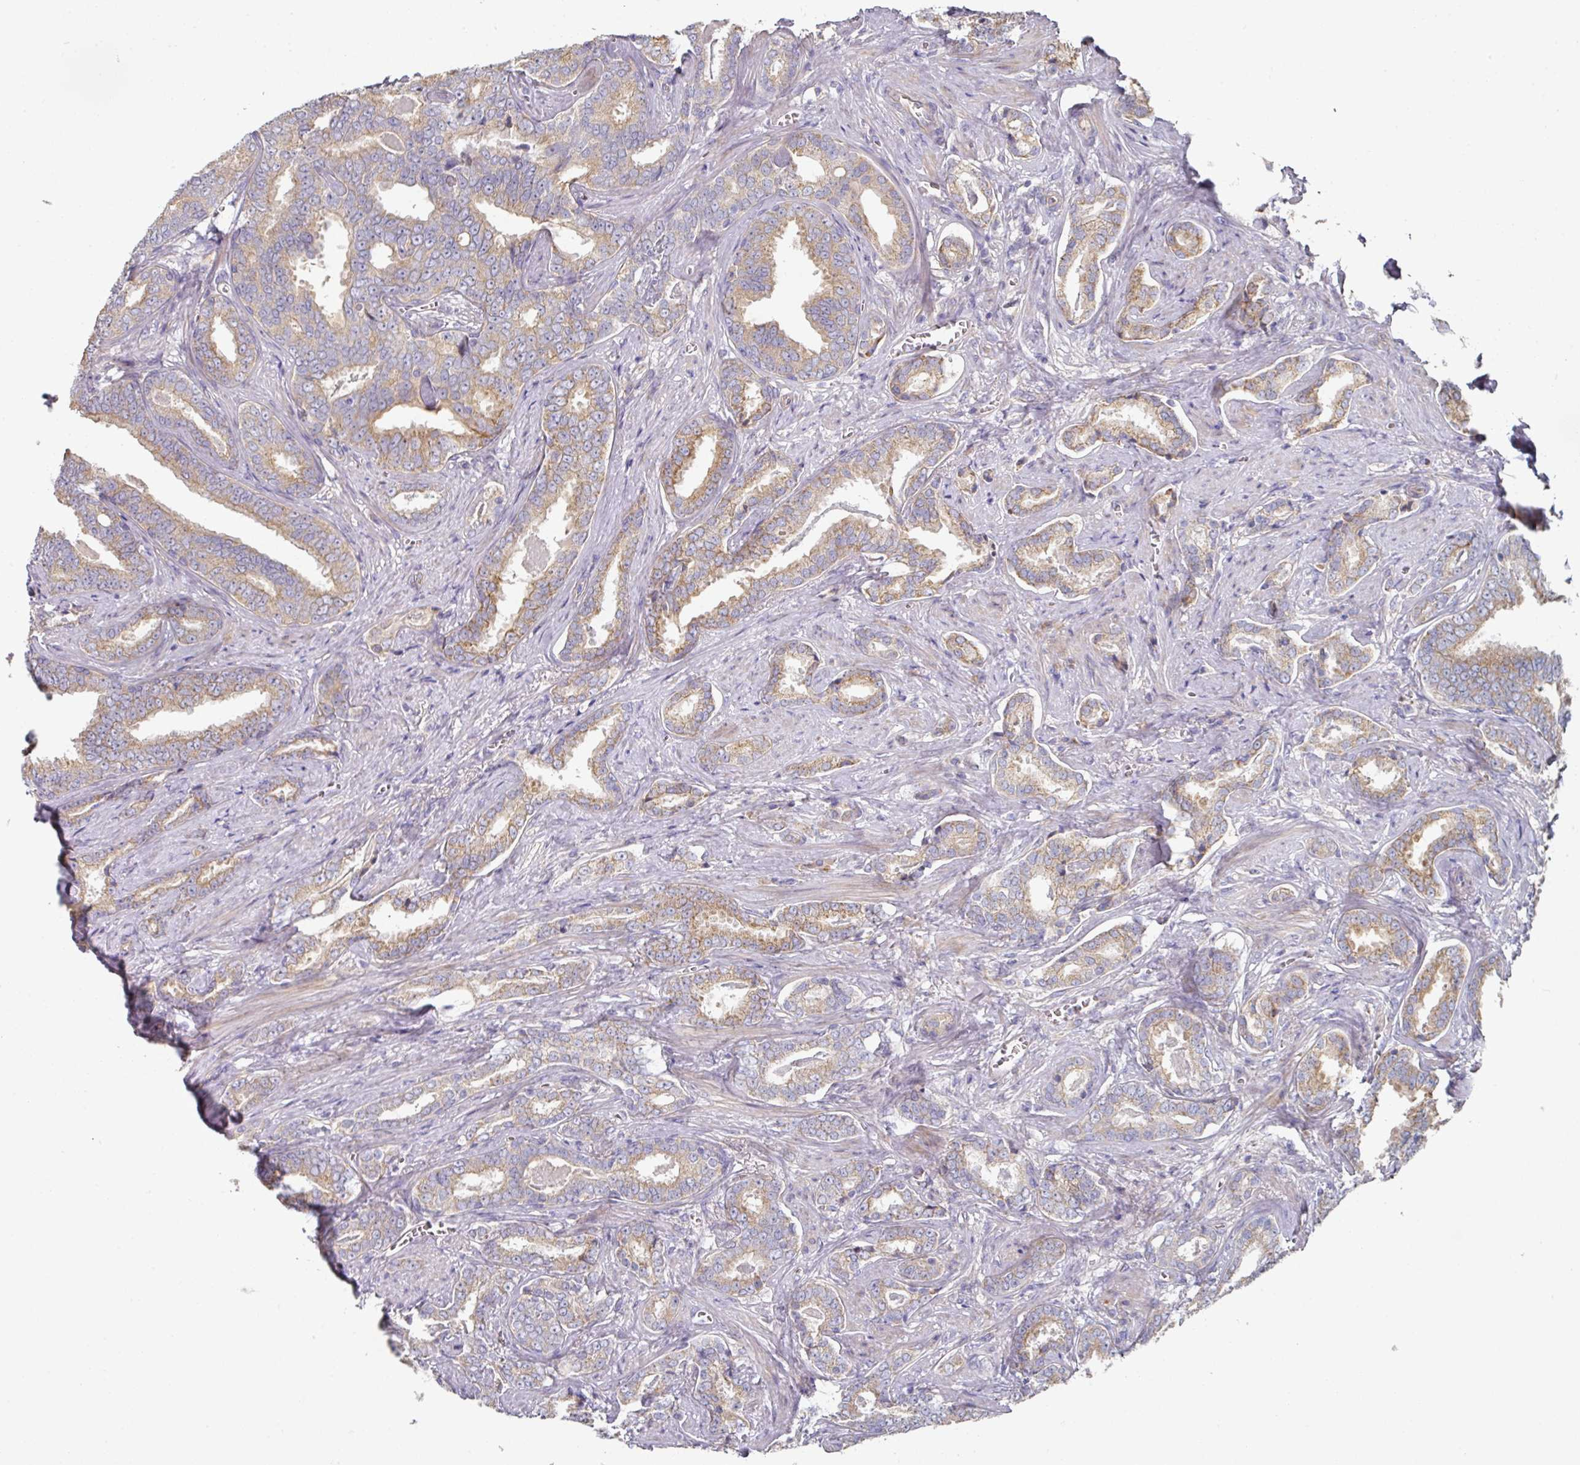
{"staining": {"intensity": "moderate", "quantity": ">75%", "location": "cytoplasmic/membranous"}, "tissue": "prostate cancer", "cell_type": "Tumor cells", "image_type": "cancer", "snomed": [{"axis": "morphology", "description": "Adenocarcinoma, High grade"}, {"axis": "topography", "description": "Prostate"}], "caption": "DAB (3,3'-diaminobenzidine) immunohistochemical staining of human prostate adenocarcinoma (high-grade) exhibits moderate cytoplasmic/membranous protein positivity in about >75% of tumor cells.", "gene": "PYROXD2", "patient": {"sex": "male", "age": 67}}